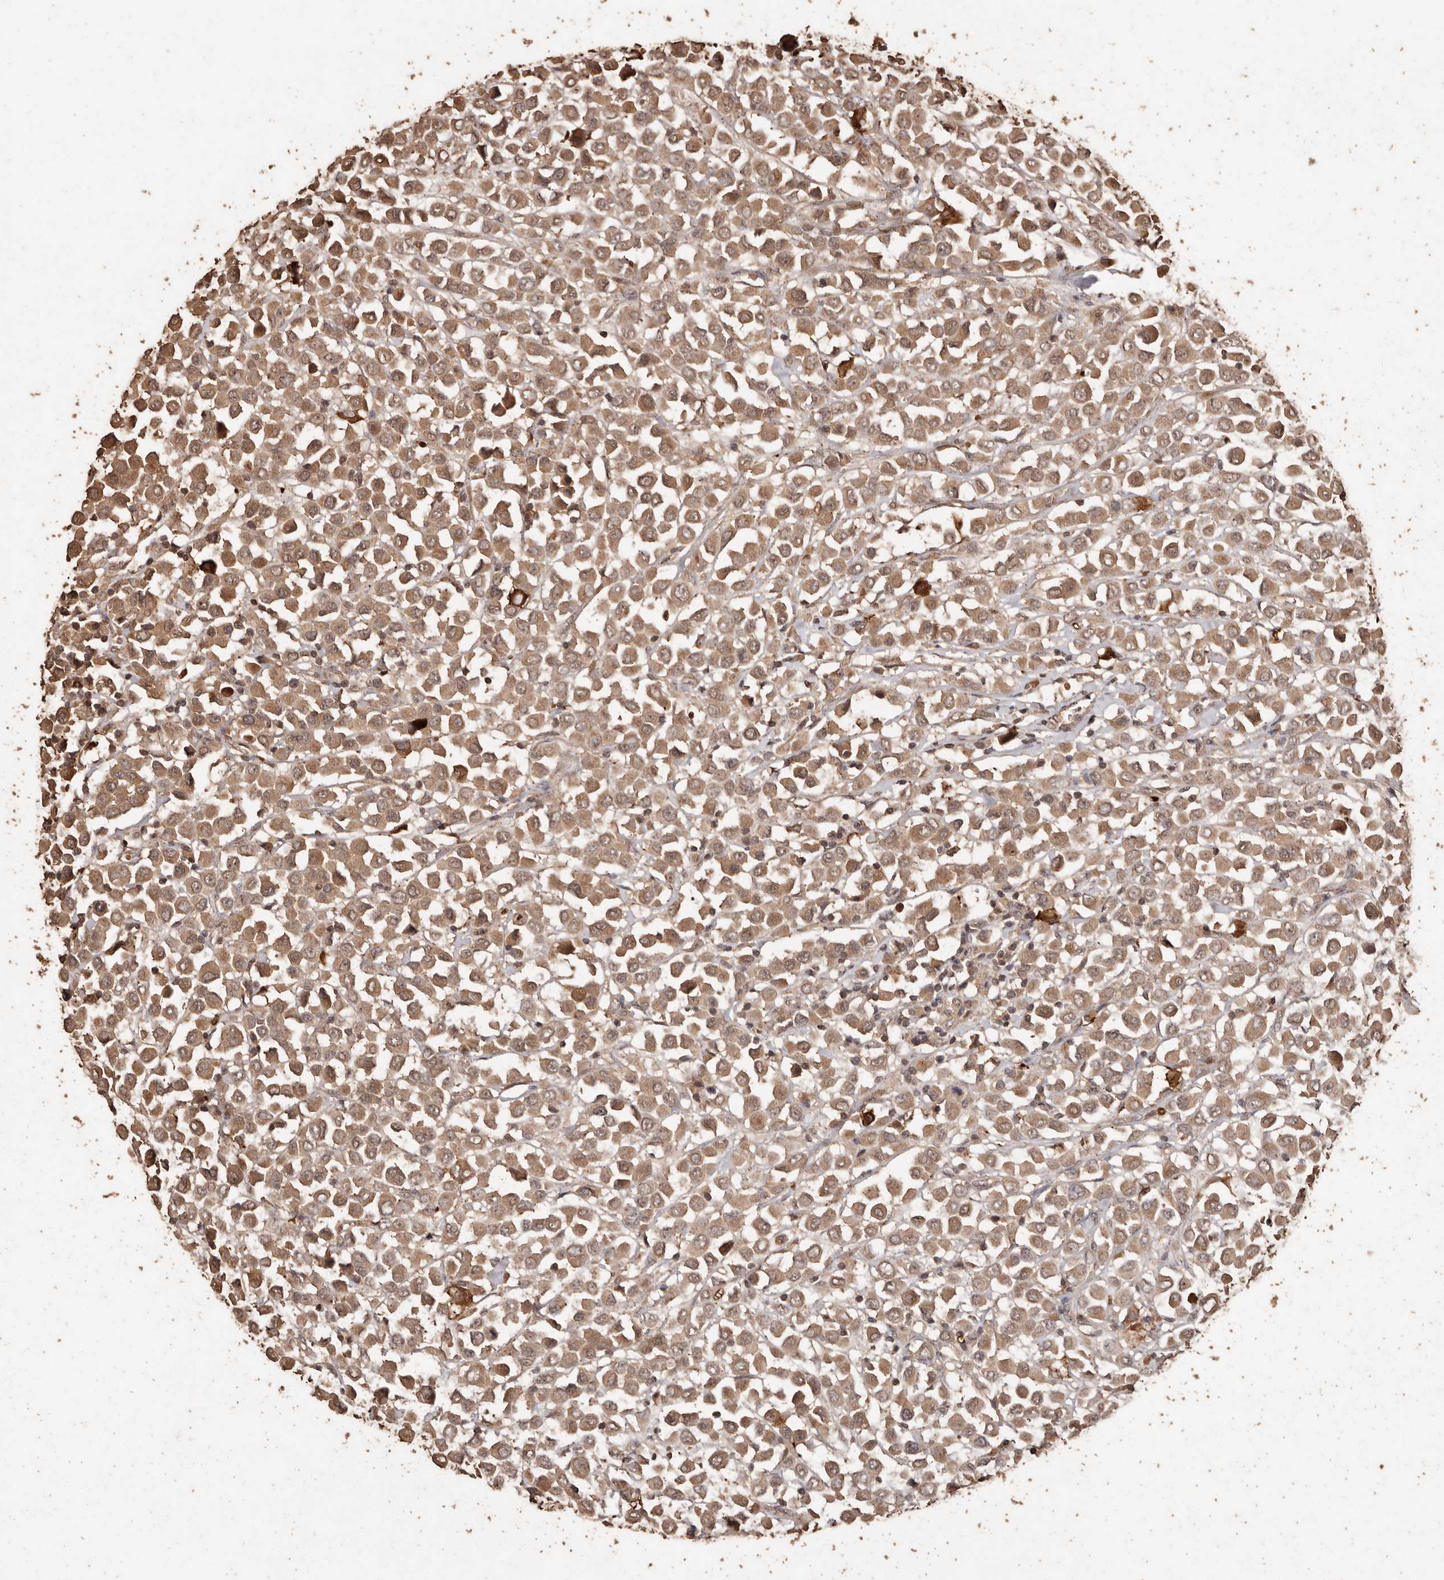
{"staining": {"intensity": "moderate", "quantity": ">75%", "location": "cytoplasmic/membranous"}, "tissue": "breast cancer", "cell_type": "Tumor cells", "image_type": "cancer", "snomed": [{"axis": "morphology", "description": "Duct carcinoma"}, {"axis": "topography", "description": "Breast"}], "caption": "Human breast cancer (intraductal carcinoma) stained with a brown dye exhibits moderate cytoplasmic/membranous positive staining in approximately >75% of tumor cells.", "gene": "PKDCC", "patient": {"sex": "female", "age": 61}}